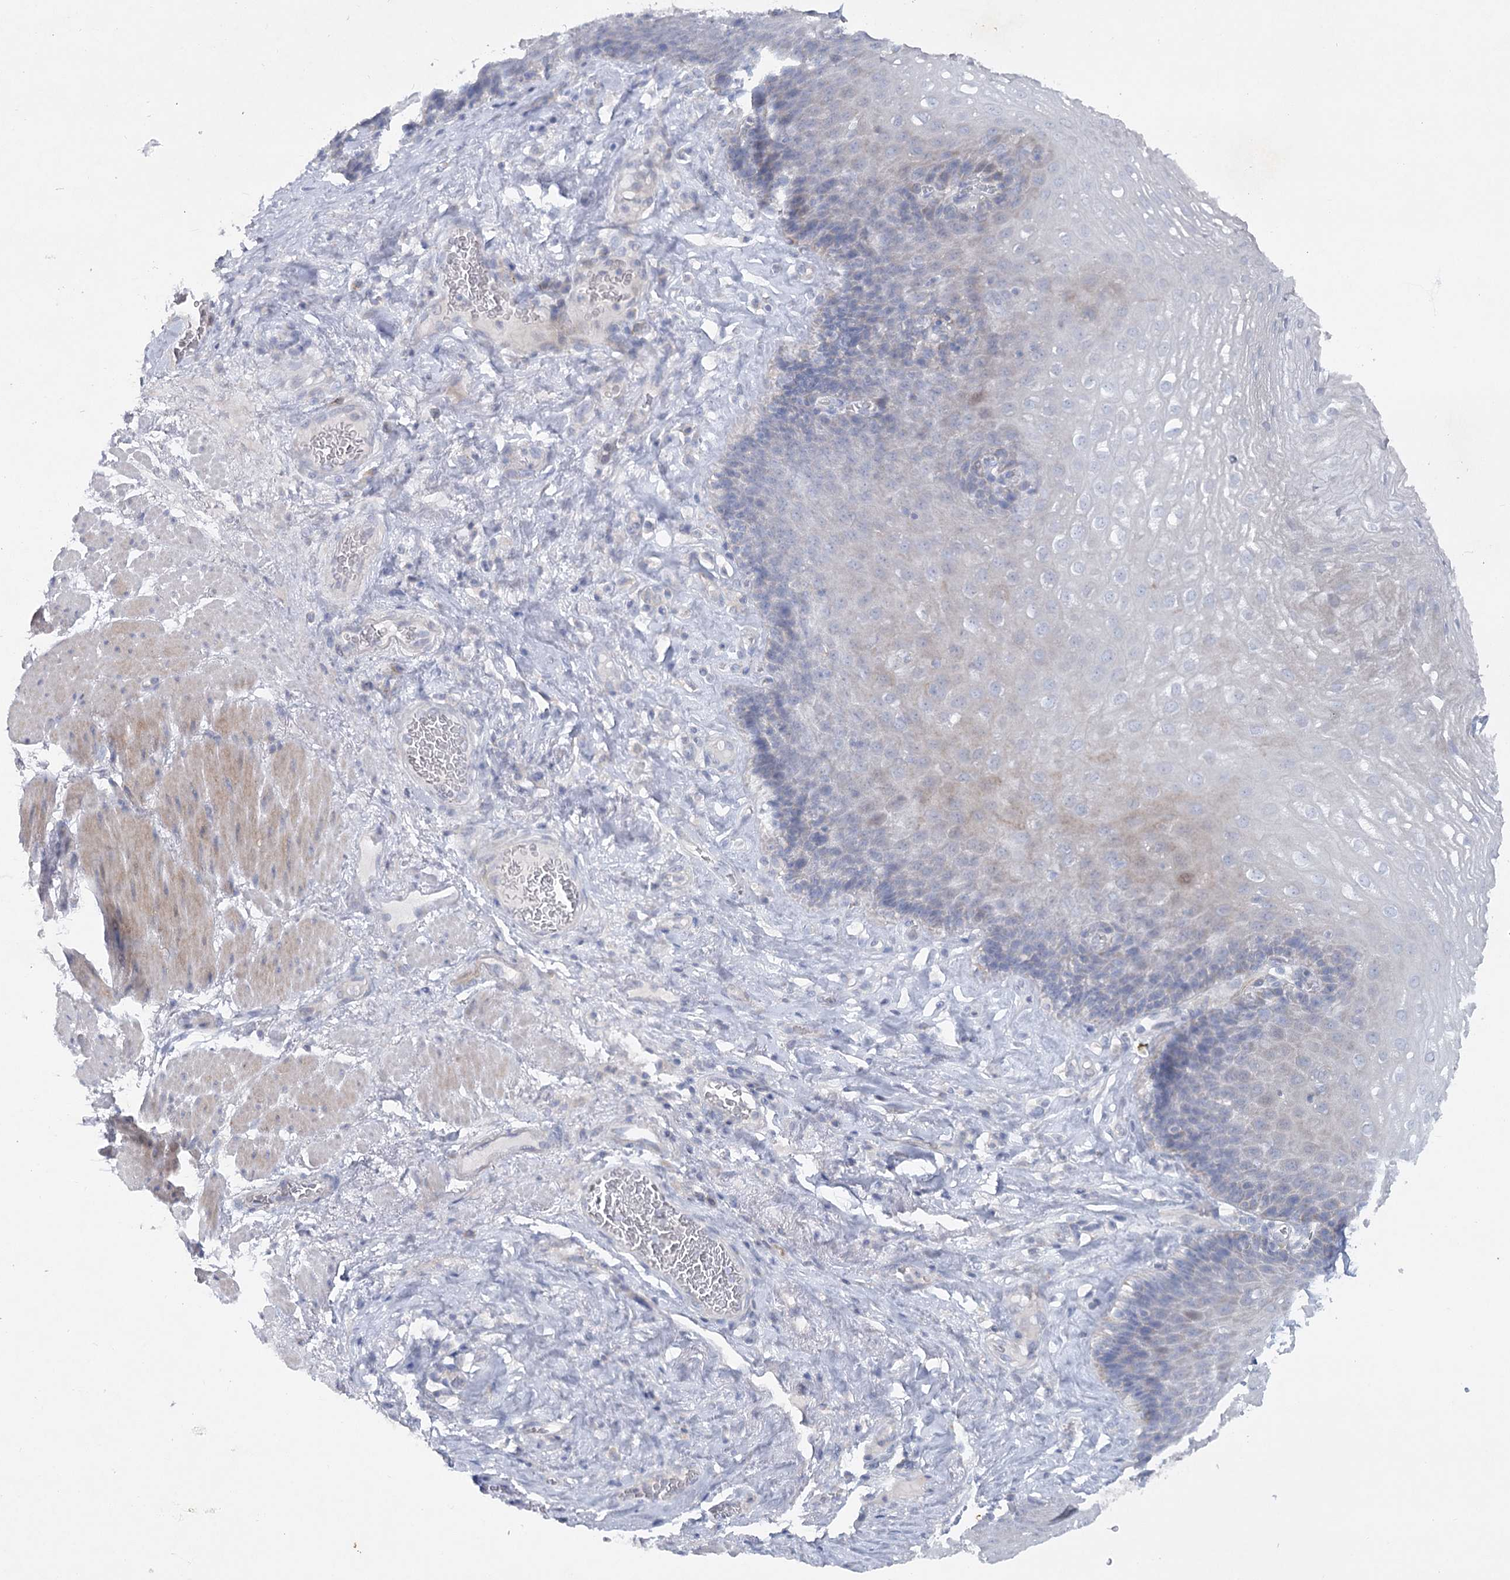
{"staining": {"intensity": "negative", "quantity": "none", "location": "none"}, "tissue": "esophagus", "cell_type": "Squamous epithelial cells", "image_type": "normal", "snomed": [{"axis": "morphology", "description": "Normal tissue, NOS"}, {"axis": "topography", "description": "Esophagus"}], "caption": "DAB (3,3'-diaminobenzidine) immunohistochemical staining of unremarkable esophagus shows no significant positivity in squamous epithelial cells. (DAB IHC with hematoxylin counter stain).", "gene": "MAP3K13", "patient": {"sex": "female", "age": 66}}